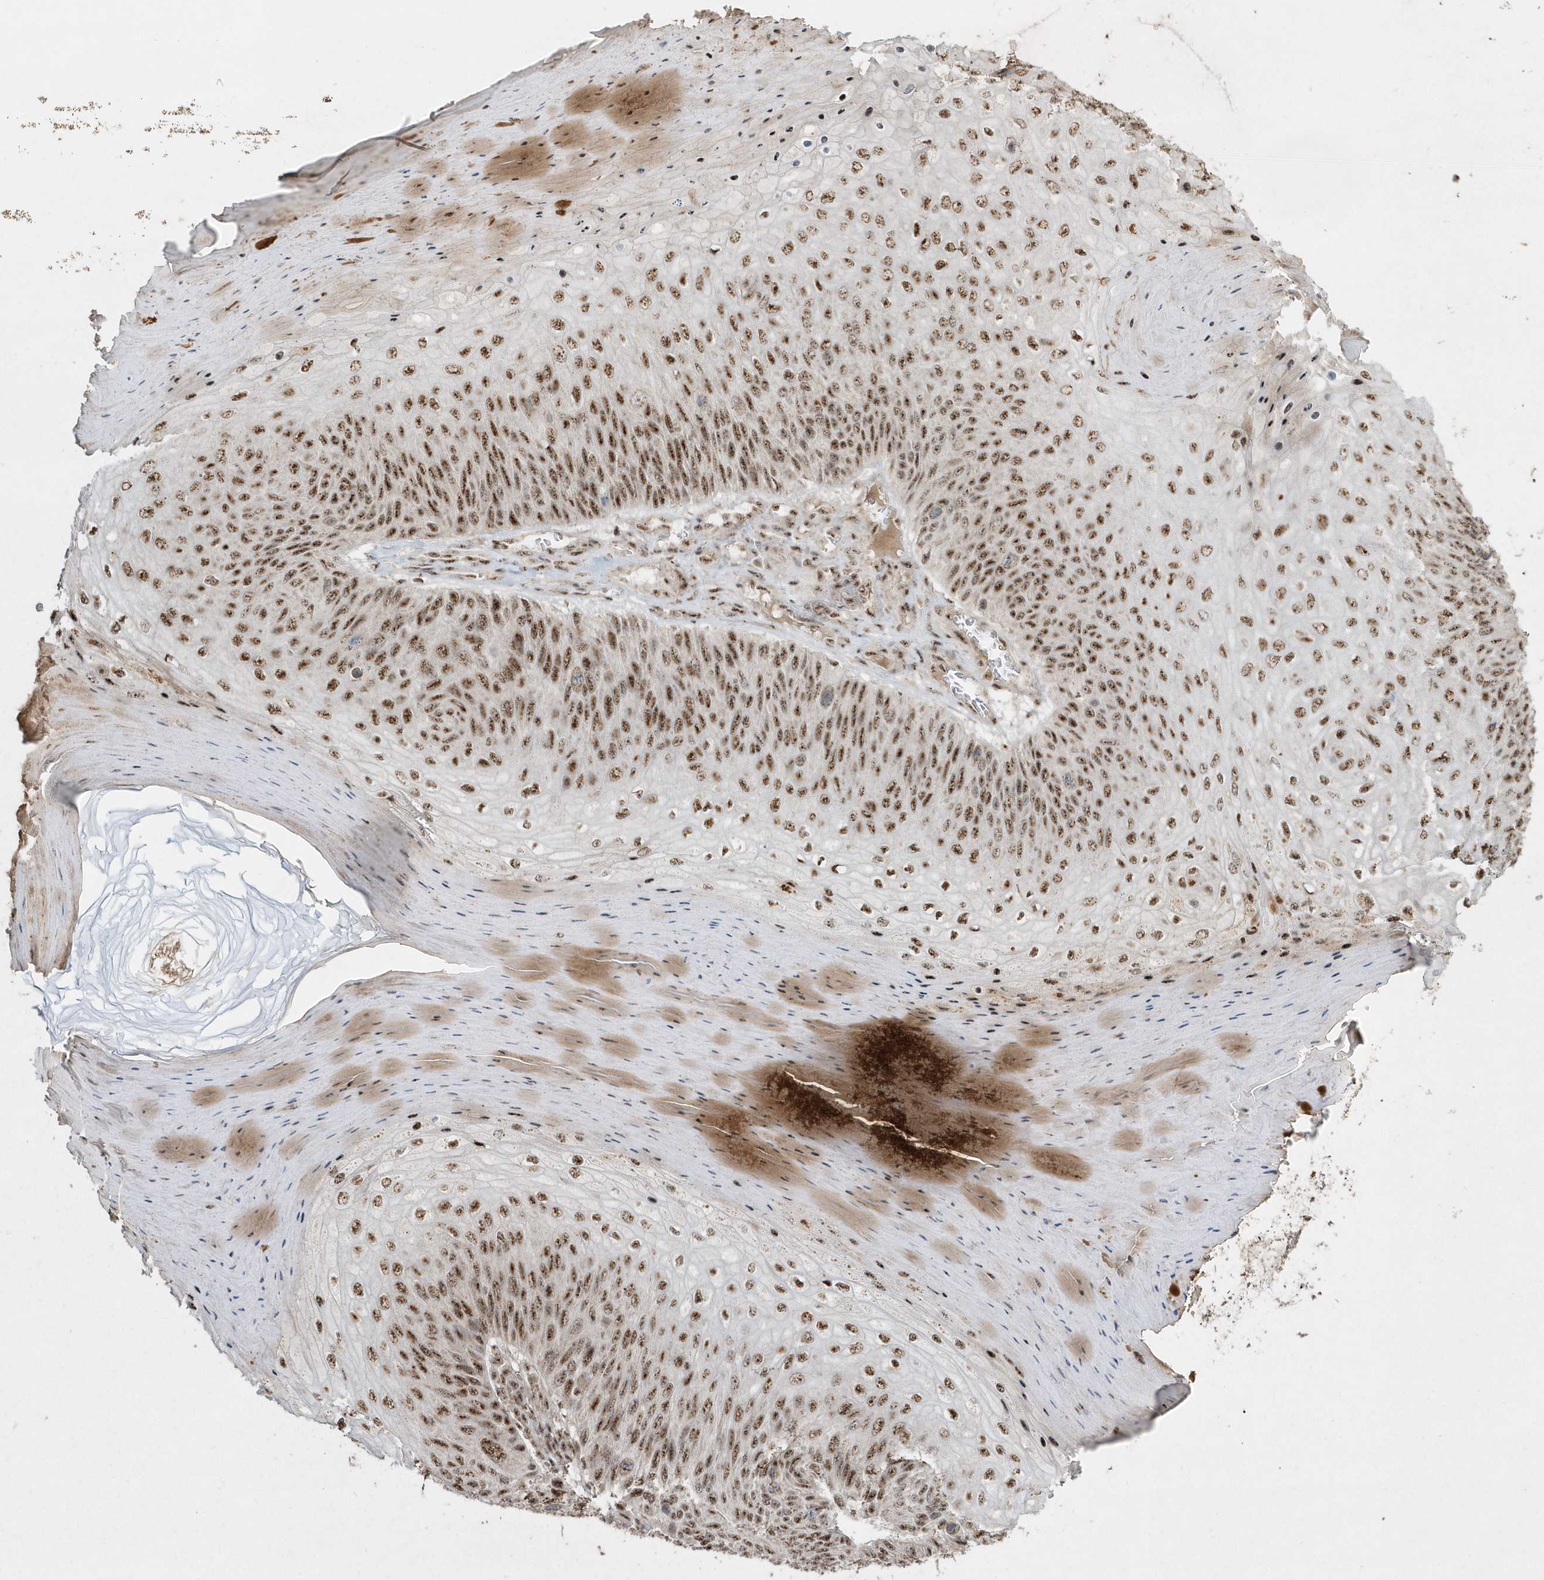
{"staining": {"intensity": "strong", "quantity": ">75%", "location": "nuclear"}, "tissue": "skin cancer", "cell_type": "Tumor cells", "image_type": "cancer", "snomed": [{"axis": "morphology", "description": "Squamous cell carcinoma, NOS"}, {"axis": "topography", "description": "Skin"}], "caption": "Immunohistochemical staining of skin squamous cell carcinoma exhibits strong nuclear protein positivity in approximately >75% of tumor cells. Nuclei are stained in blue.", "gene": "POLR3B", "patient": {"sex": "female", "age": 88}}